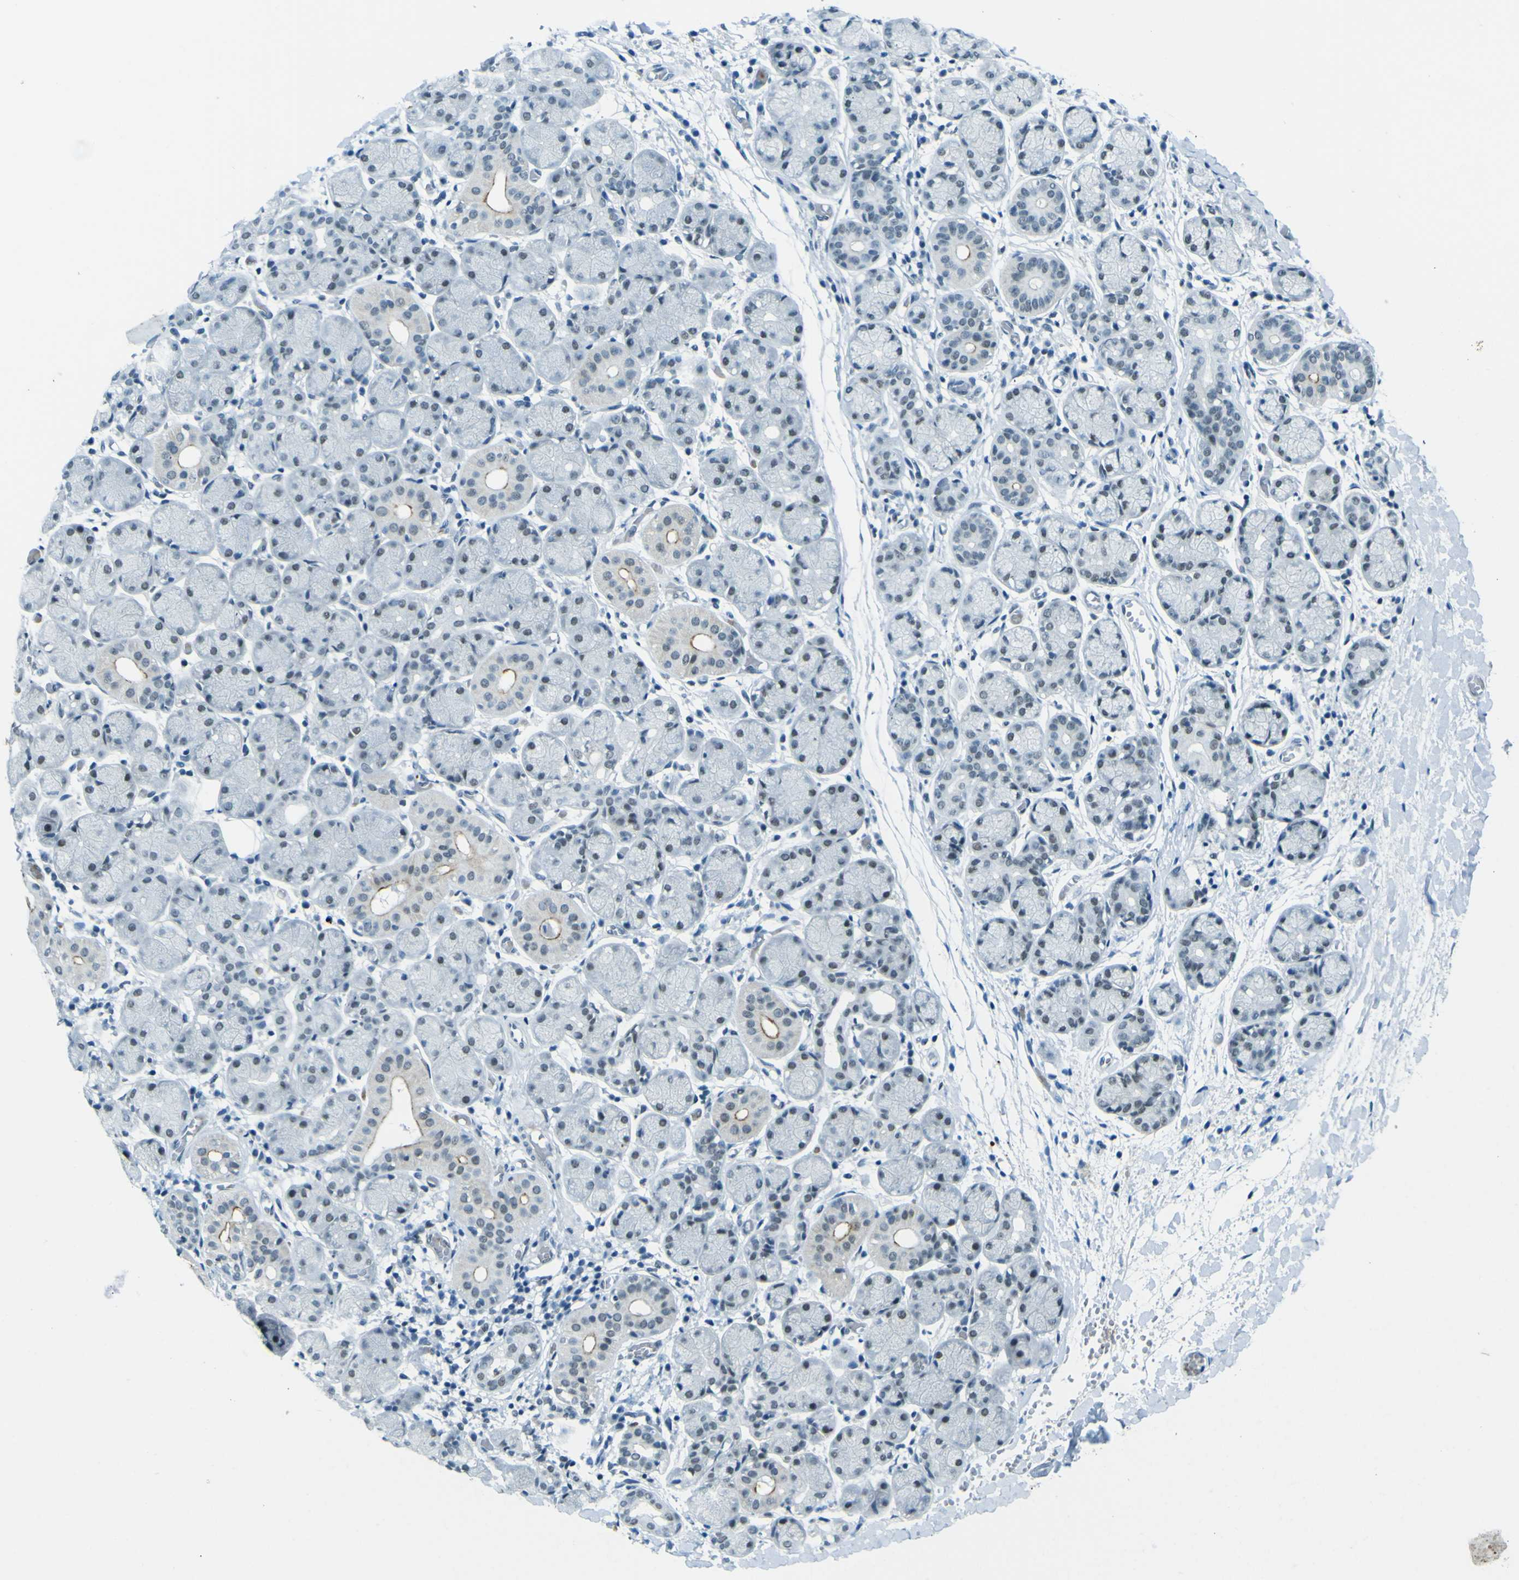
{"staining": {"intensity": "negative", "quantity": "none", "location": "none"}, "tissue": "salivary gland", "cell_type": "Glandular cells", "image_type": "normal", "snomed": [{"axis": "morphology", "description": "Normal tissue, NOS"}, {"axis": "topography", "description": "Salivary gland"}], "caption": "Salivary gland stained for a protein using IHC exhibits no positivity glandular cells.", "gene": "CEBPG", "patient": {"sex": "female", "age": 24}}